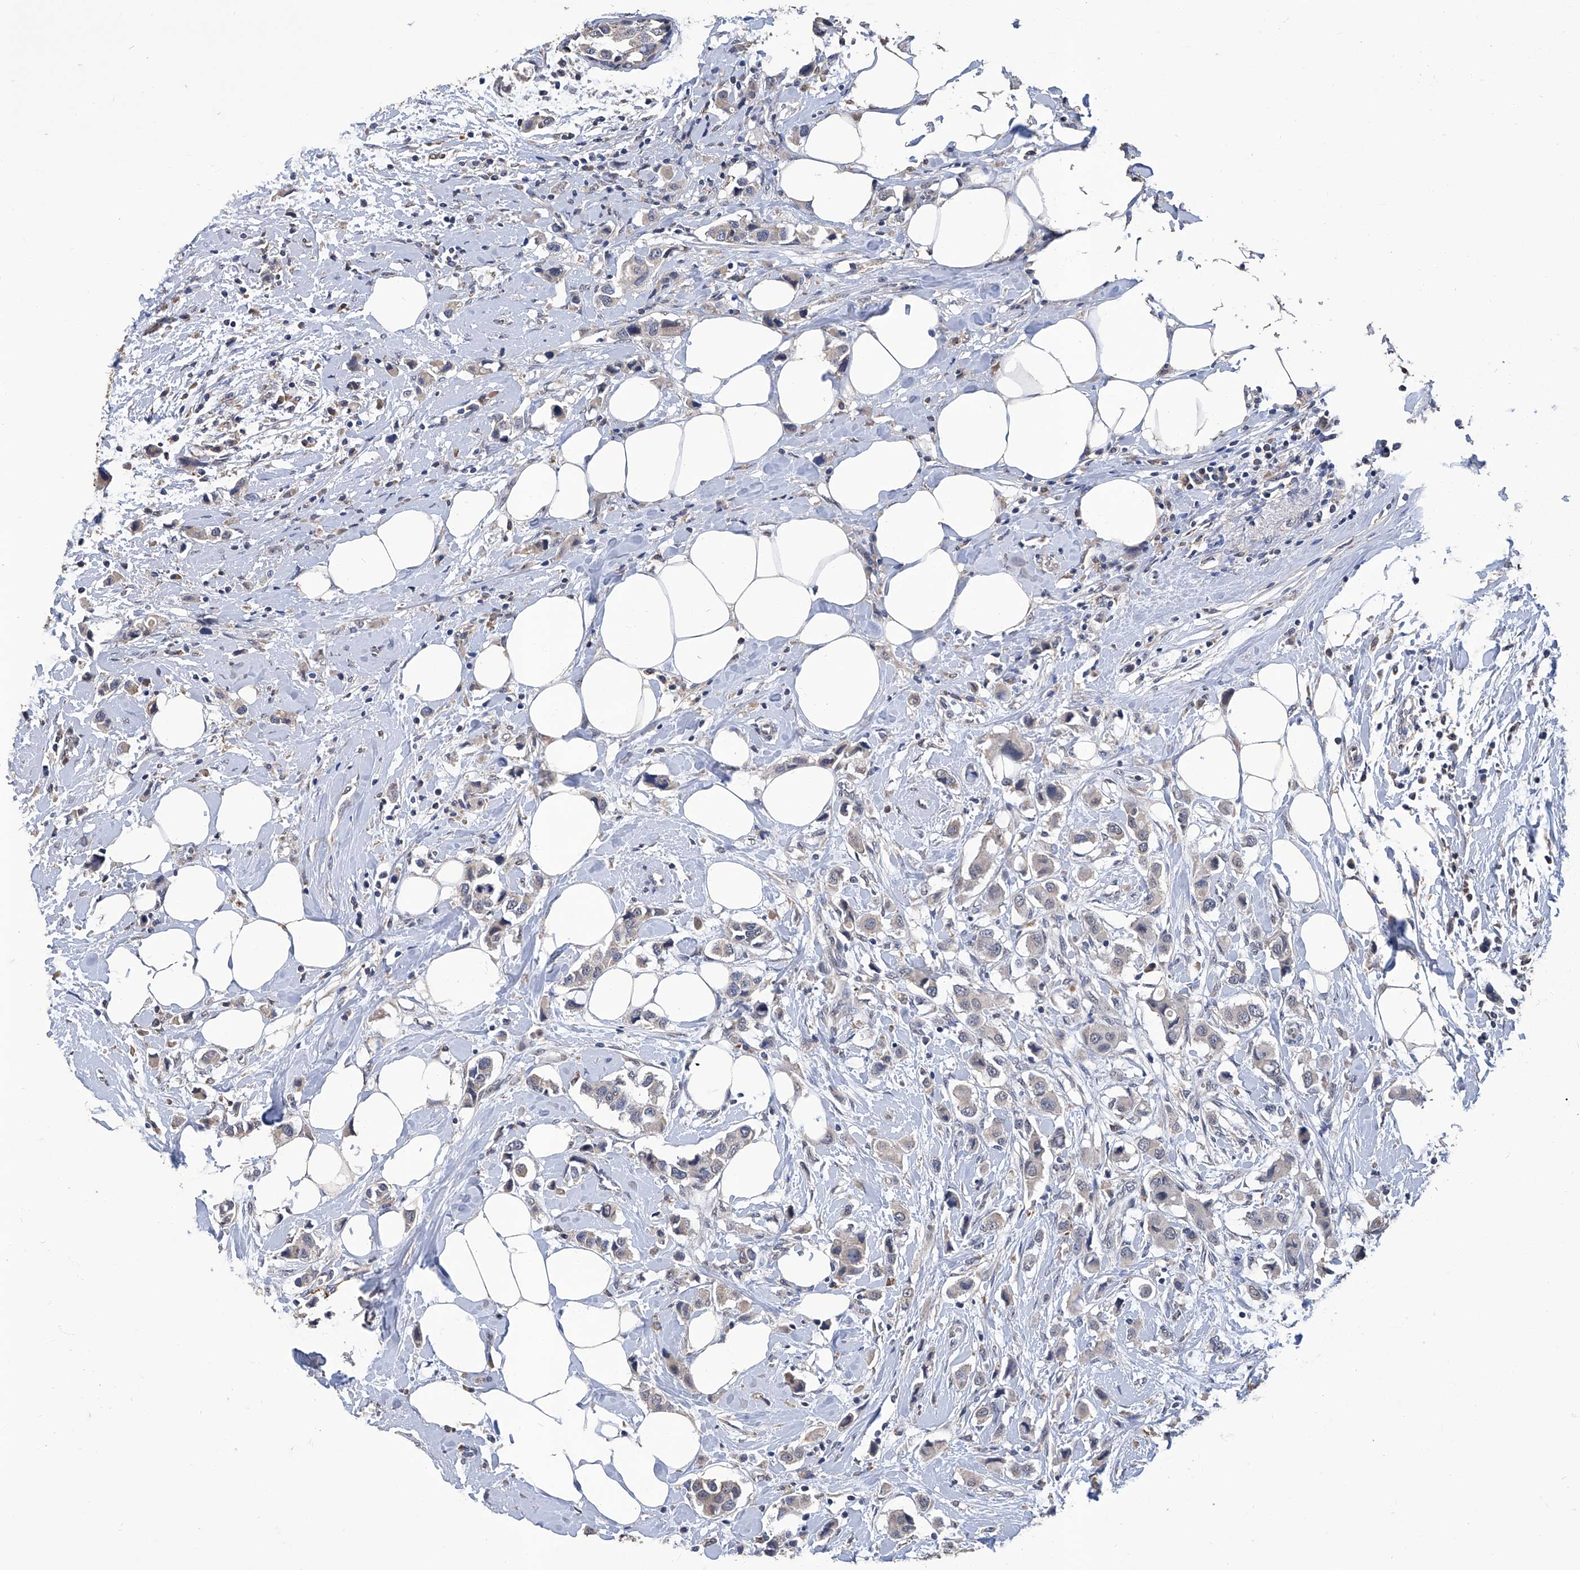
{"staining": {"intensity": "negative", "quantity": "none", "location": "none"}, "tissue": "breast cancer", "cell_type": "Tumor cells", "image_type": "cancer", "snomed": [{"axis": "morphology", "description": "Normal tissue, NOS"}, {"axis": "morphology", "description": "Duct carcinoma"}, {"axis": "topography", "description": "Breast"}], "caption": "DAB immunohistochemical staining of human breast invasive ductal carcinoma exhibits no significant positivity in tumor cells. (DAB immunohistochemistry with hematoxylin counter stain).", "gene": "GPT", "patient": {"sex": "female", "age": 50}}